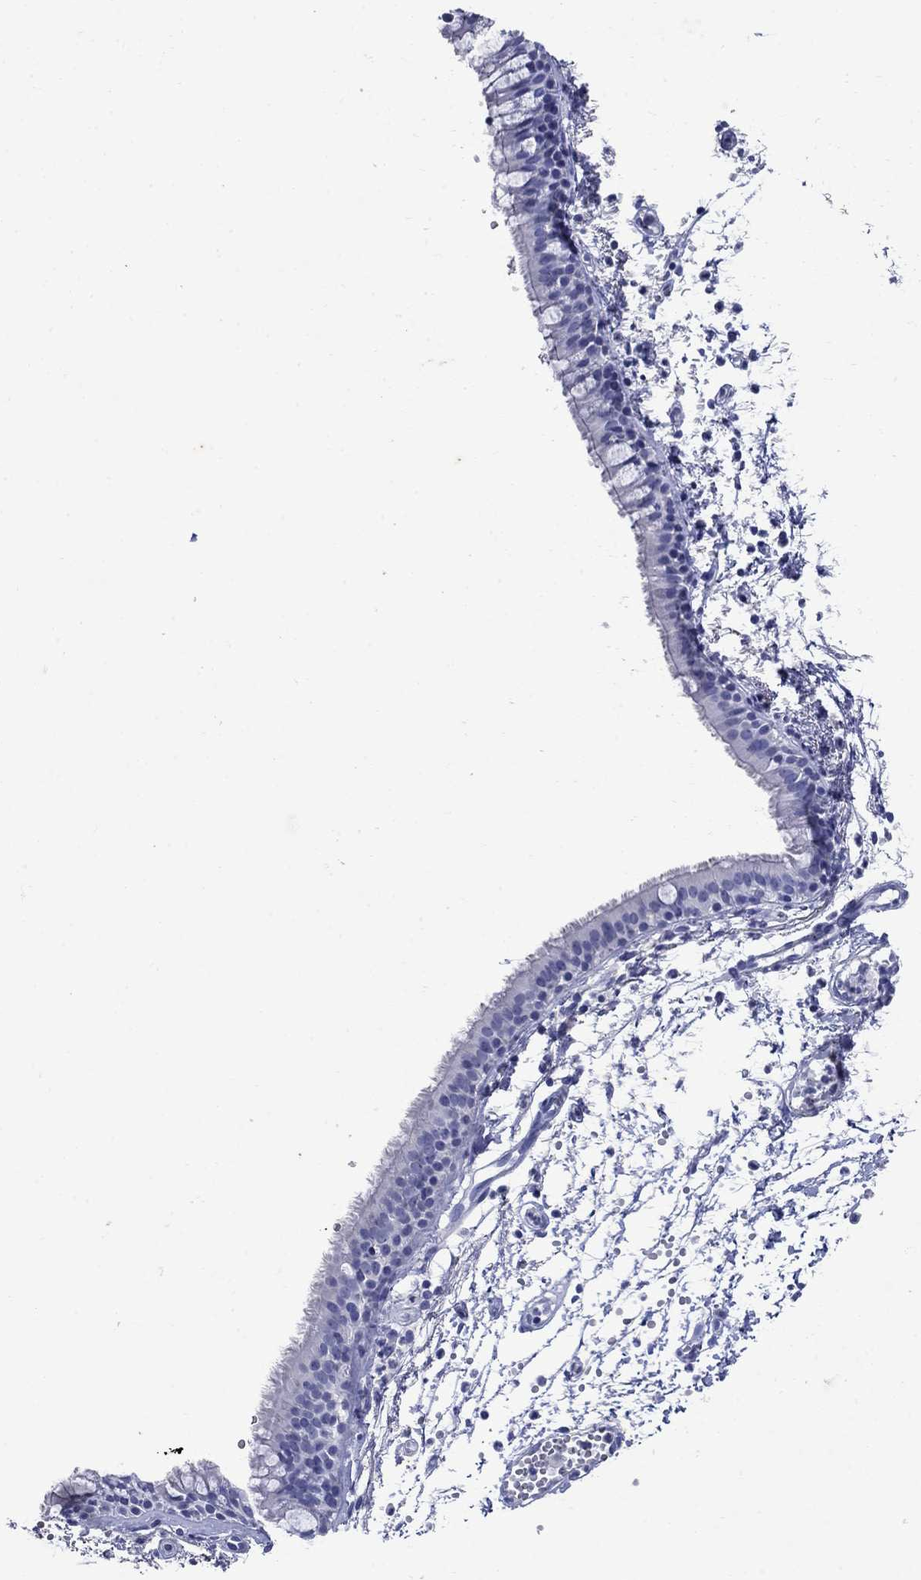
{"staining": {"intensity": "negative", "quantity": "none", "location": "none"}, "tissue": "bronchus", "cell_type": "Respiratory epithelial cells", "image_type": "normal", "snomed": [{"axis": "morphology", "description": "Normal tissue, NOS"}, {"axis": "topography", "description": "Cartilage tissue"}, {"axis": "topography", "description": "Bronchus"}], "caption": "Photomicrograph shows no protein positivity in respiratory epithelial cells of benign bronchus. (Brightfield microscopy of DAB (3,3'-diaminobenzidine) immunohistochemistry (IHC) at high magnification).", "gene": "CD1A", "patient": {"sex": "male", "age": 66}}